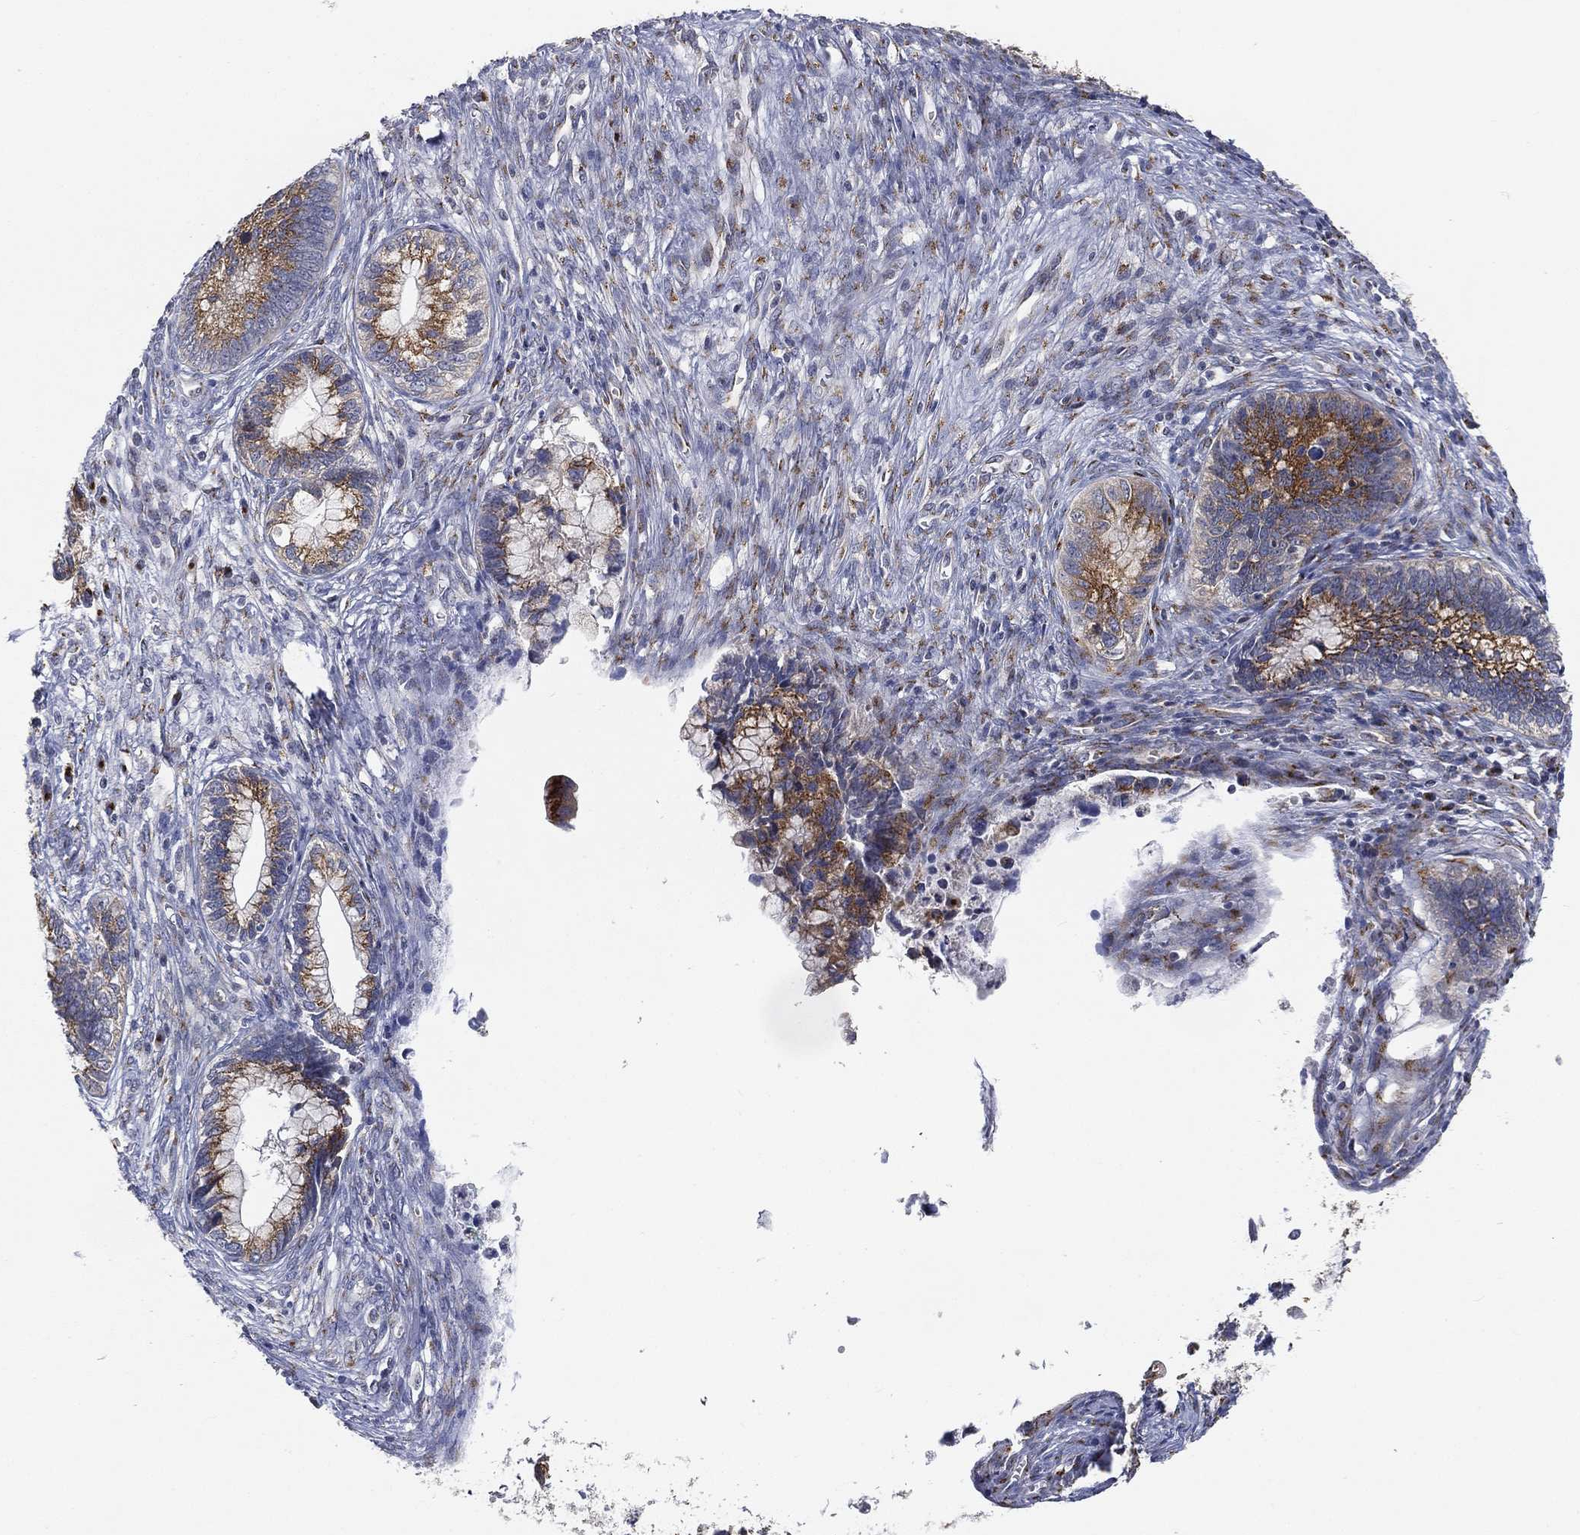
{"staining": {"intensity": "moderate", "quantity": ">75%", "location": "cytoplasmic/membranous"}, "tissue": "cervical cancer", "cell_type": "Tumor cells", "image_type": "cancer", "snomed": [{"axis": "morphology", "description": "Adenocarcinoma, NOS"}, {"axis": "topography", "description": "Cervix"}], "caption": "Cervical adenocarcinoma tissue shows moderate cytoplasmic/membranous staining in approximately >75% of tumor cells, visualized by immunohistochemistry.", "gene": "TICAM1", "patient": {"sex": "female", "age": 44}}